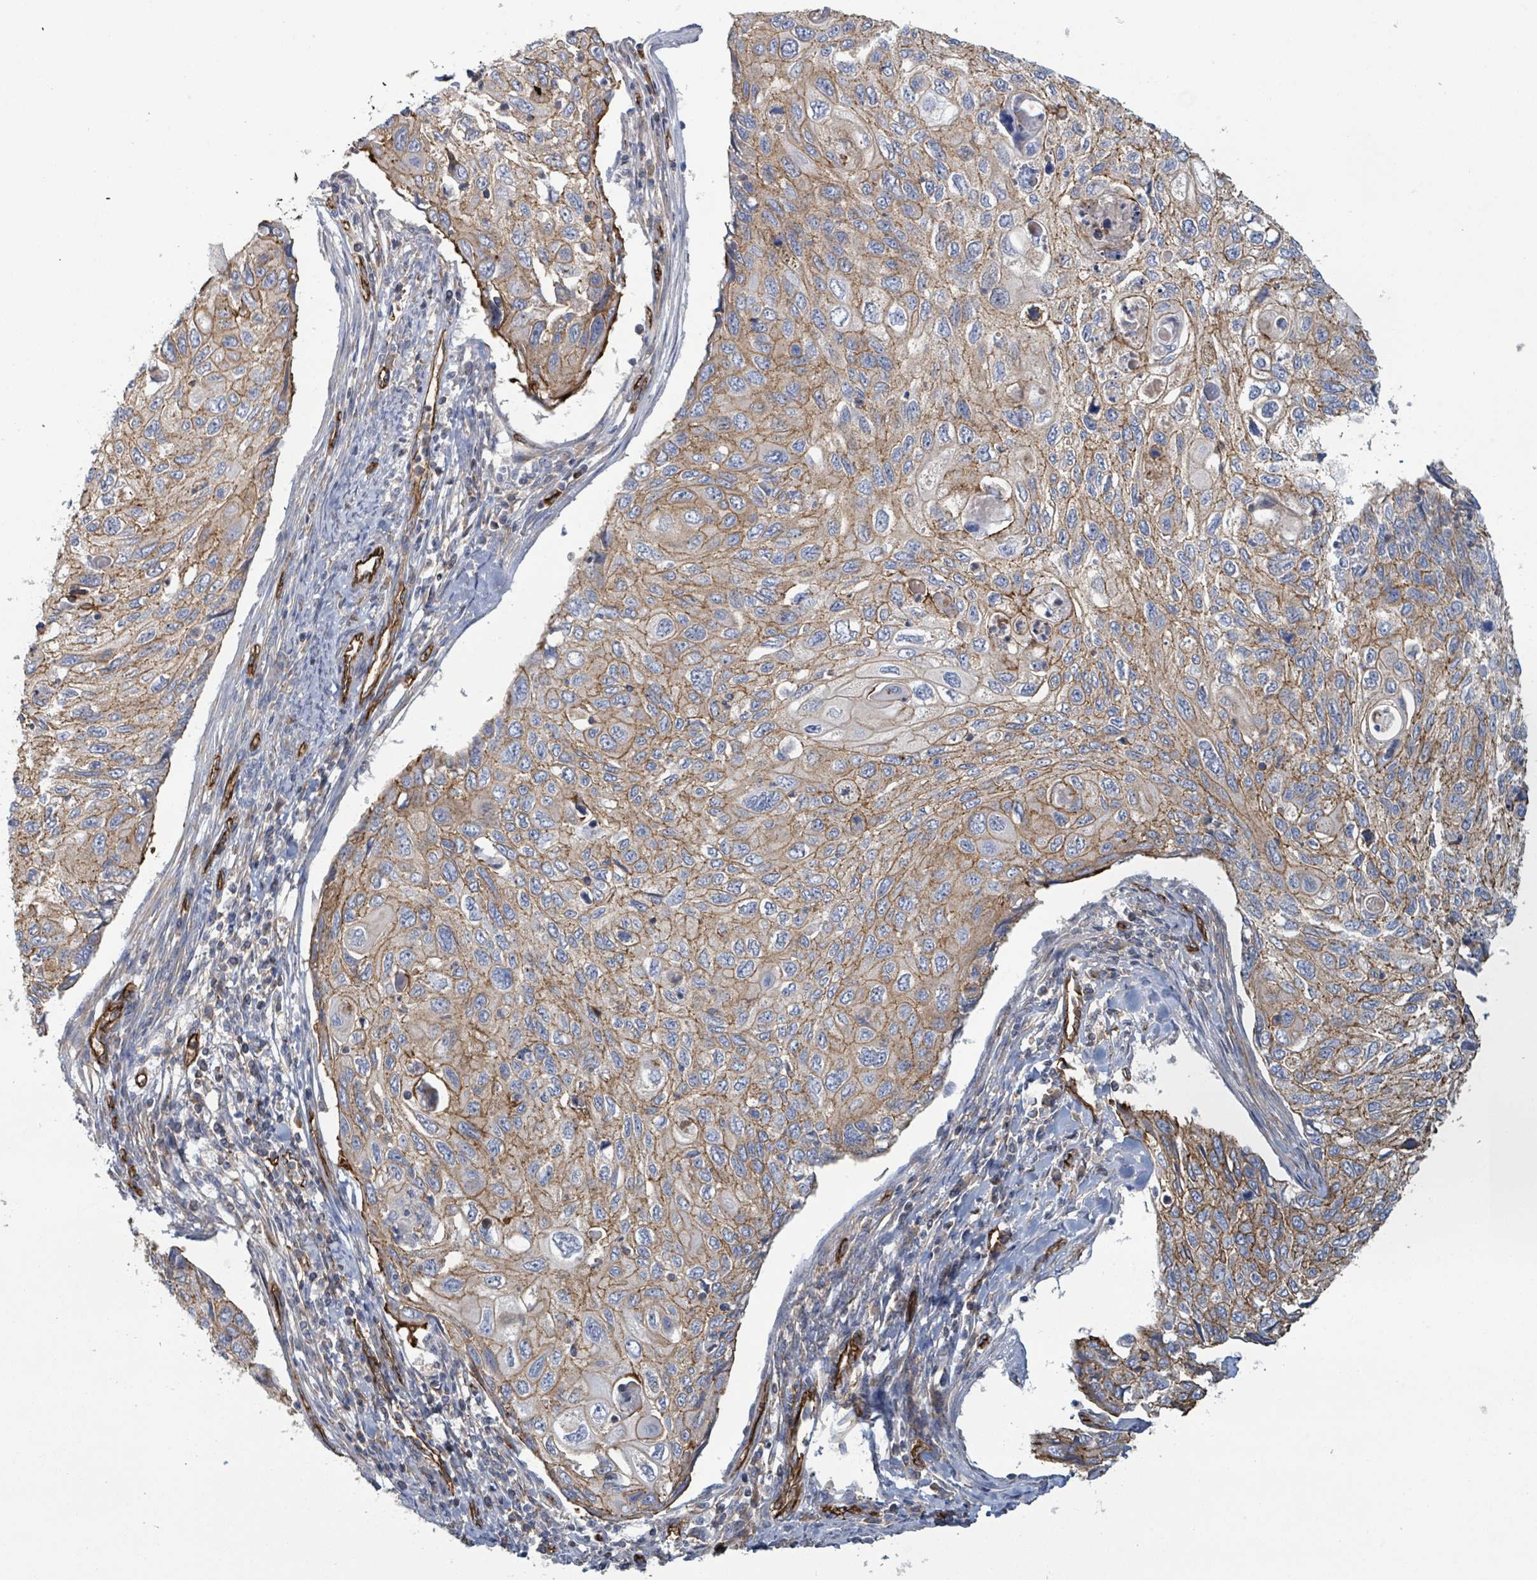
{"staining": {"intensity": "moderate", "quantity": ">75%", "location": "cytoplasmic/membranous"}, "tissue": "cervical cancer", "cell_type": "Tumor cells", "image_type": "cancer", "snomed": [{"axis": "morphology", "description": "Squamous cell carcinoma, NOS"}, {"axis": "topography", "description": "Cervix"}], "caption": "Squamous cell carcinoma (cervical) stained for a protein (brown) demonstrates moderate cytoplasmic/membranous positive expression in approximately >75% of tumor cells.", "gene": "LDOC1", "patient": {"sex": "female", "age": 70}}